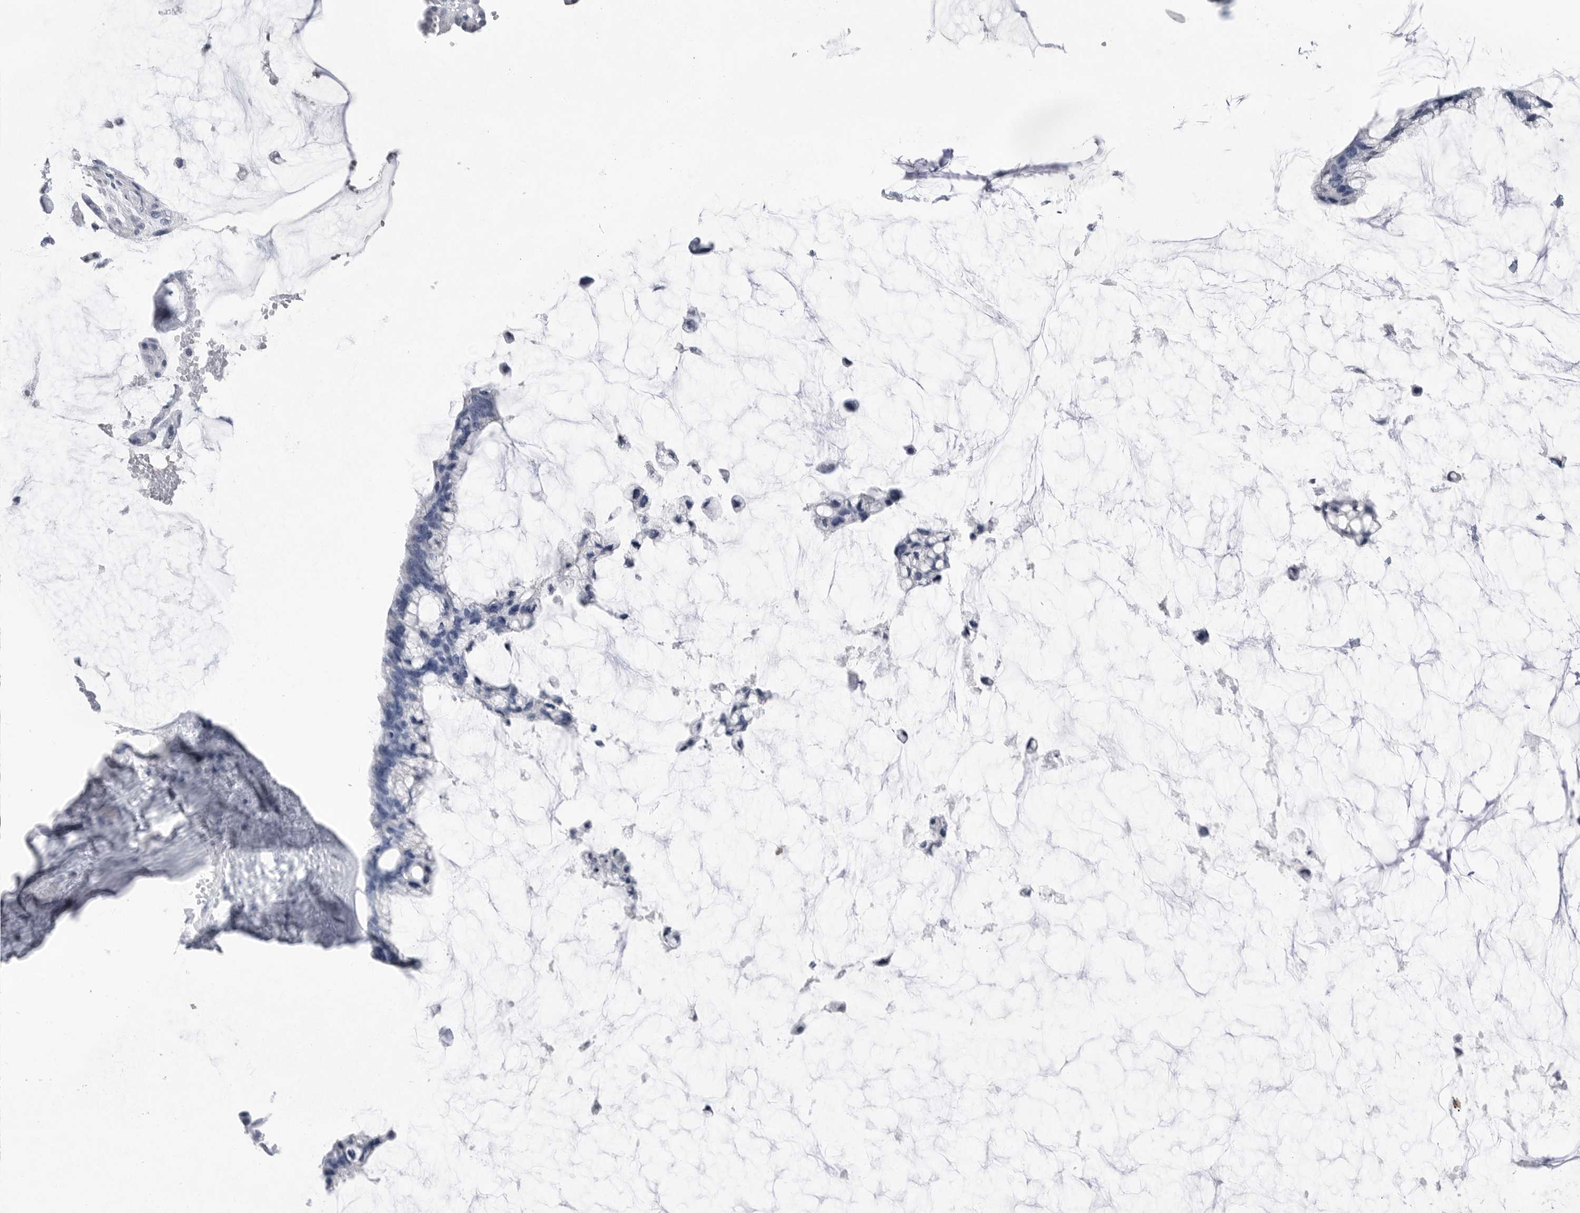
{"staining": {"intensity": "negative", "quantity": "none", "location": "none"}, "tissue": "ovarian cancer", "cell_type": "Tumor cells", "image_type": "cancer", "snomed": [{"axis": "morphology", "description": "Cystadenocarcinoma, mucinous, NOS"}, {"axis": "topography", "description": "Ovary"}], "caption": "Tumor cells show no significant positivity in ovarian mucinous cystadenocarcinoma. Nuclei are stained in blue.", "gene": "ABHD12", "patient": {"sex": "female", "age": 39}}